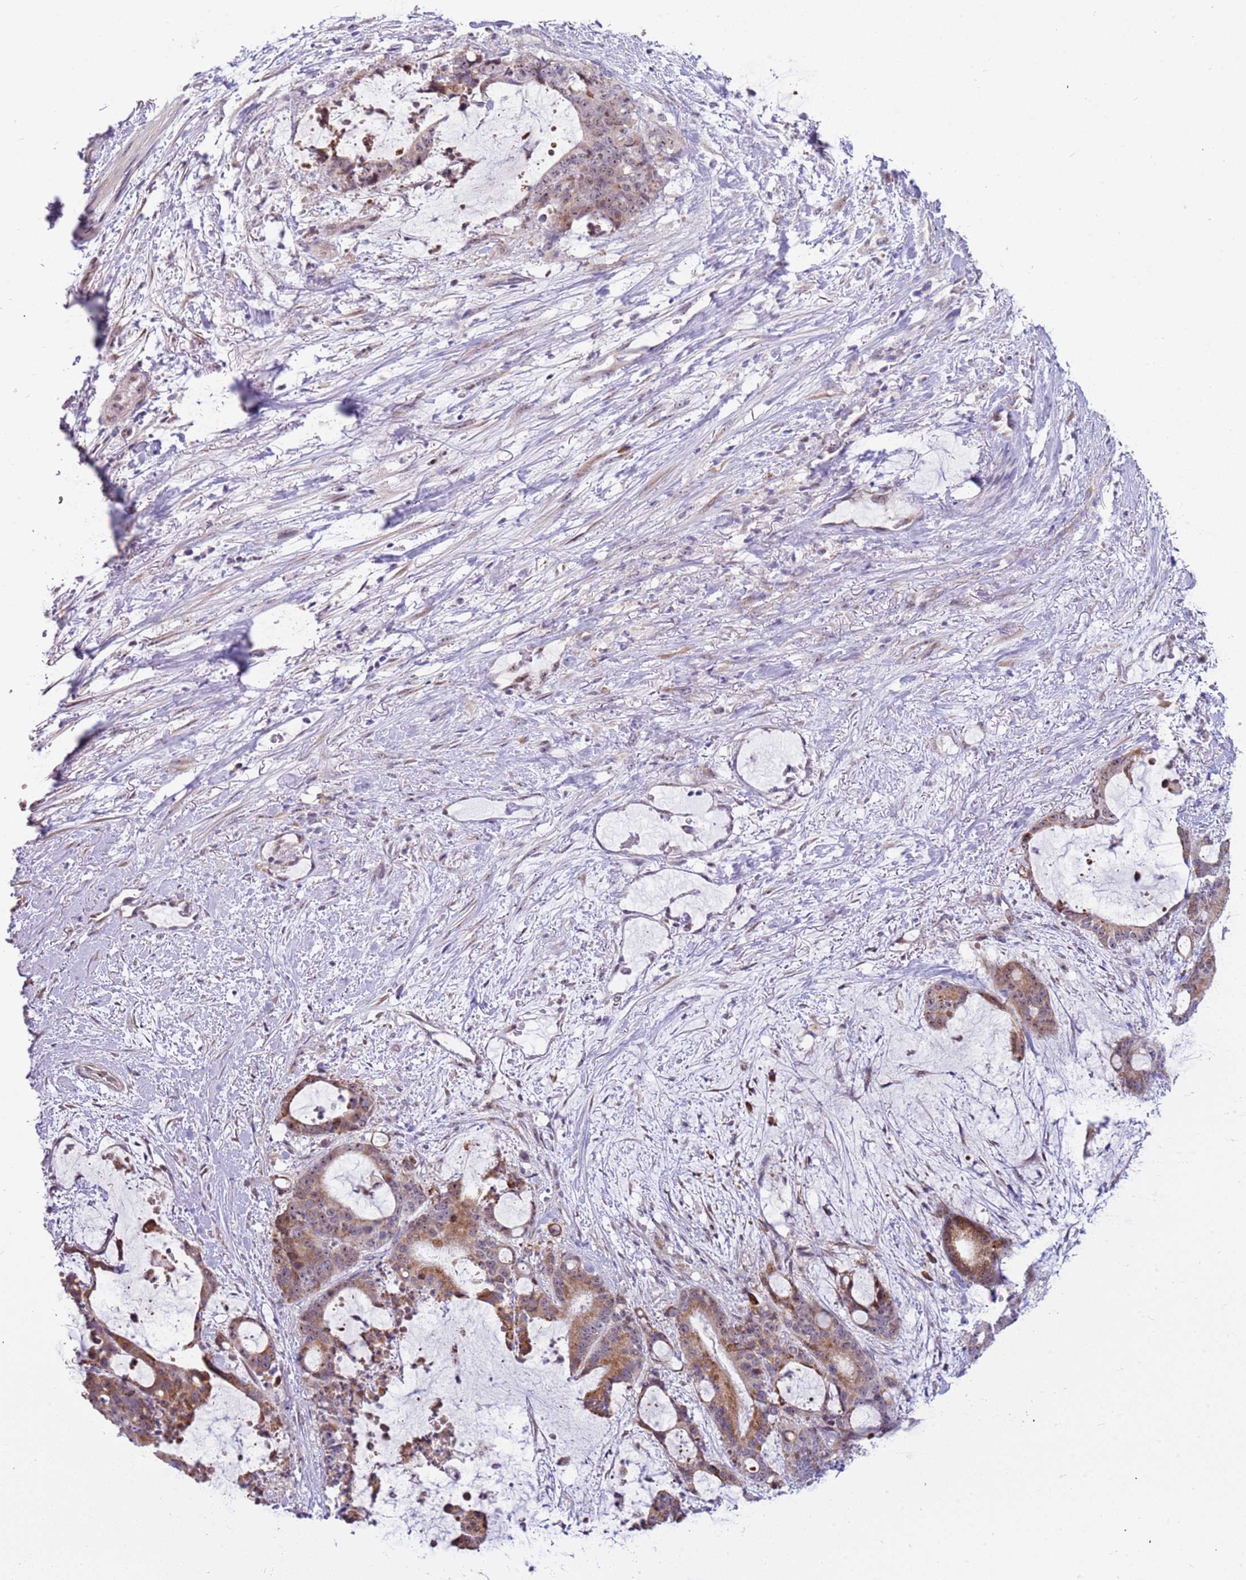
{"staining": {"intensity": "moderate", "quantity": "25%-75%", "location": "cytoplasmic/membranous,nuclear"}, "tissue": "liver cancer", "cell_type": "Tumor cells", "image_type": "cancer", "snomed": [{"axis": "morphology", "description": "Normal tissue, NOS"}, {"axis": "morphology", "description": "Cholangiocarcinoma"}, {"axis": "topography", "description": "Liver"}, {"axis": "topography", "description": "Peripheral nerve tissue"}], "caption": "Moderate cytoplasmic/membranous and nuclear expression for a protein is identified in about 25%-75% of tumor cells of liver cancer using IHC.", "gene": "UCMA", "patient": {"sex": "female", "age": 73}}